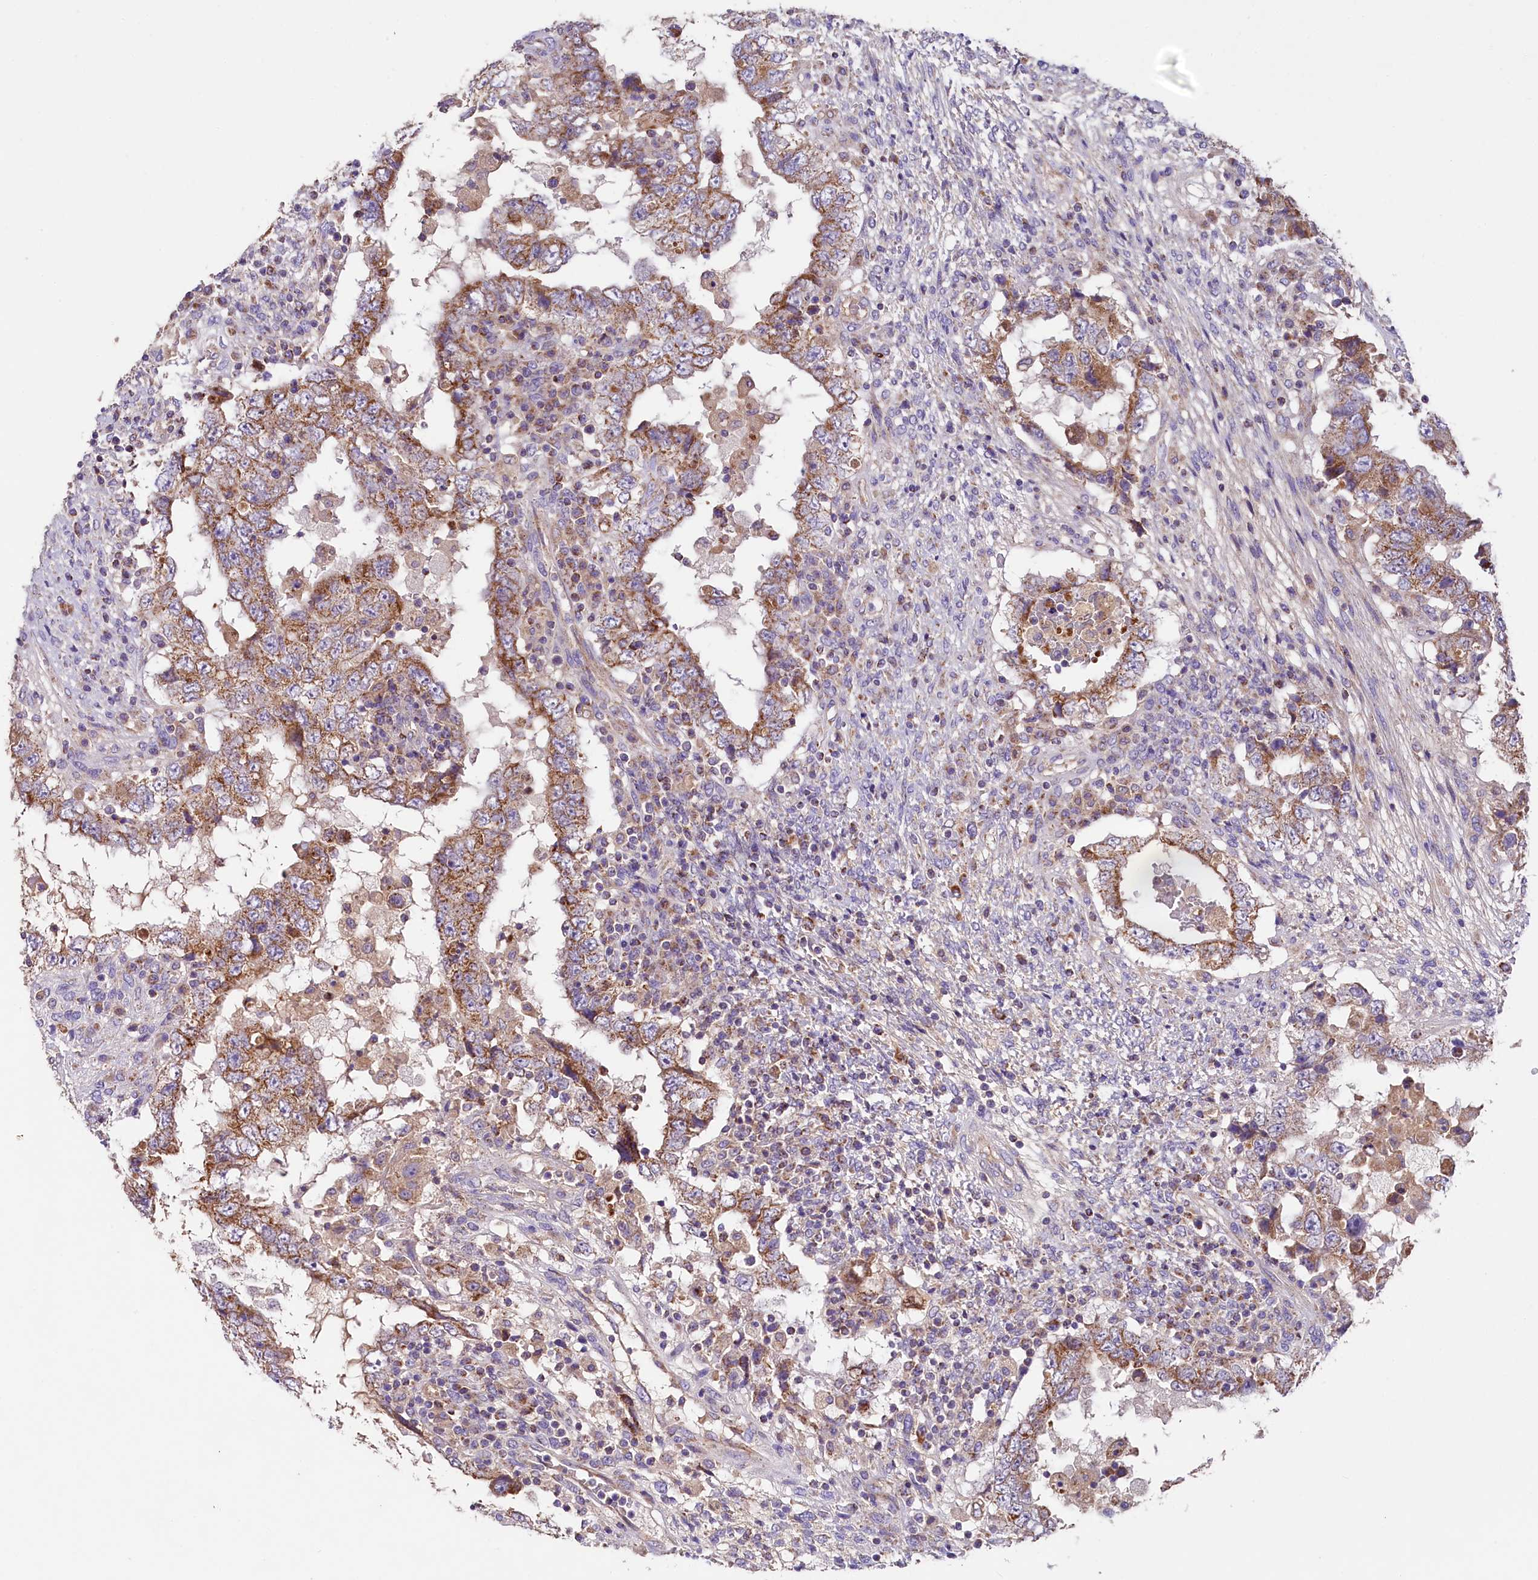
{"staining": {"intensity": "moderate", "quantity": ">75%", "location": "cytoplasmic/membranous"}, "tissue": "testis cancer", "cell_type": "Tumor cells", "image_type": "cancer", "snomed": [{"axis": "morphology", "description": "Carcinoma, Embryonal, NOS"}, {"axis": "topography", "description": "Testis"}], "caption": "An image of human testis cancer stained for a protein exhibits moderate cytoplasmic/membranous brown staining in tumor cells.", "gene": "PMPCB", "patient": {"sex": "male", "age": 26}}